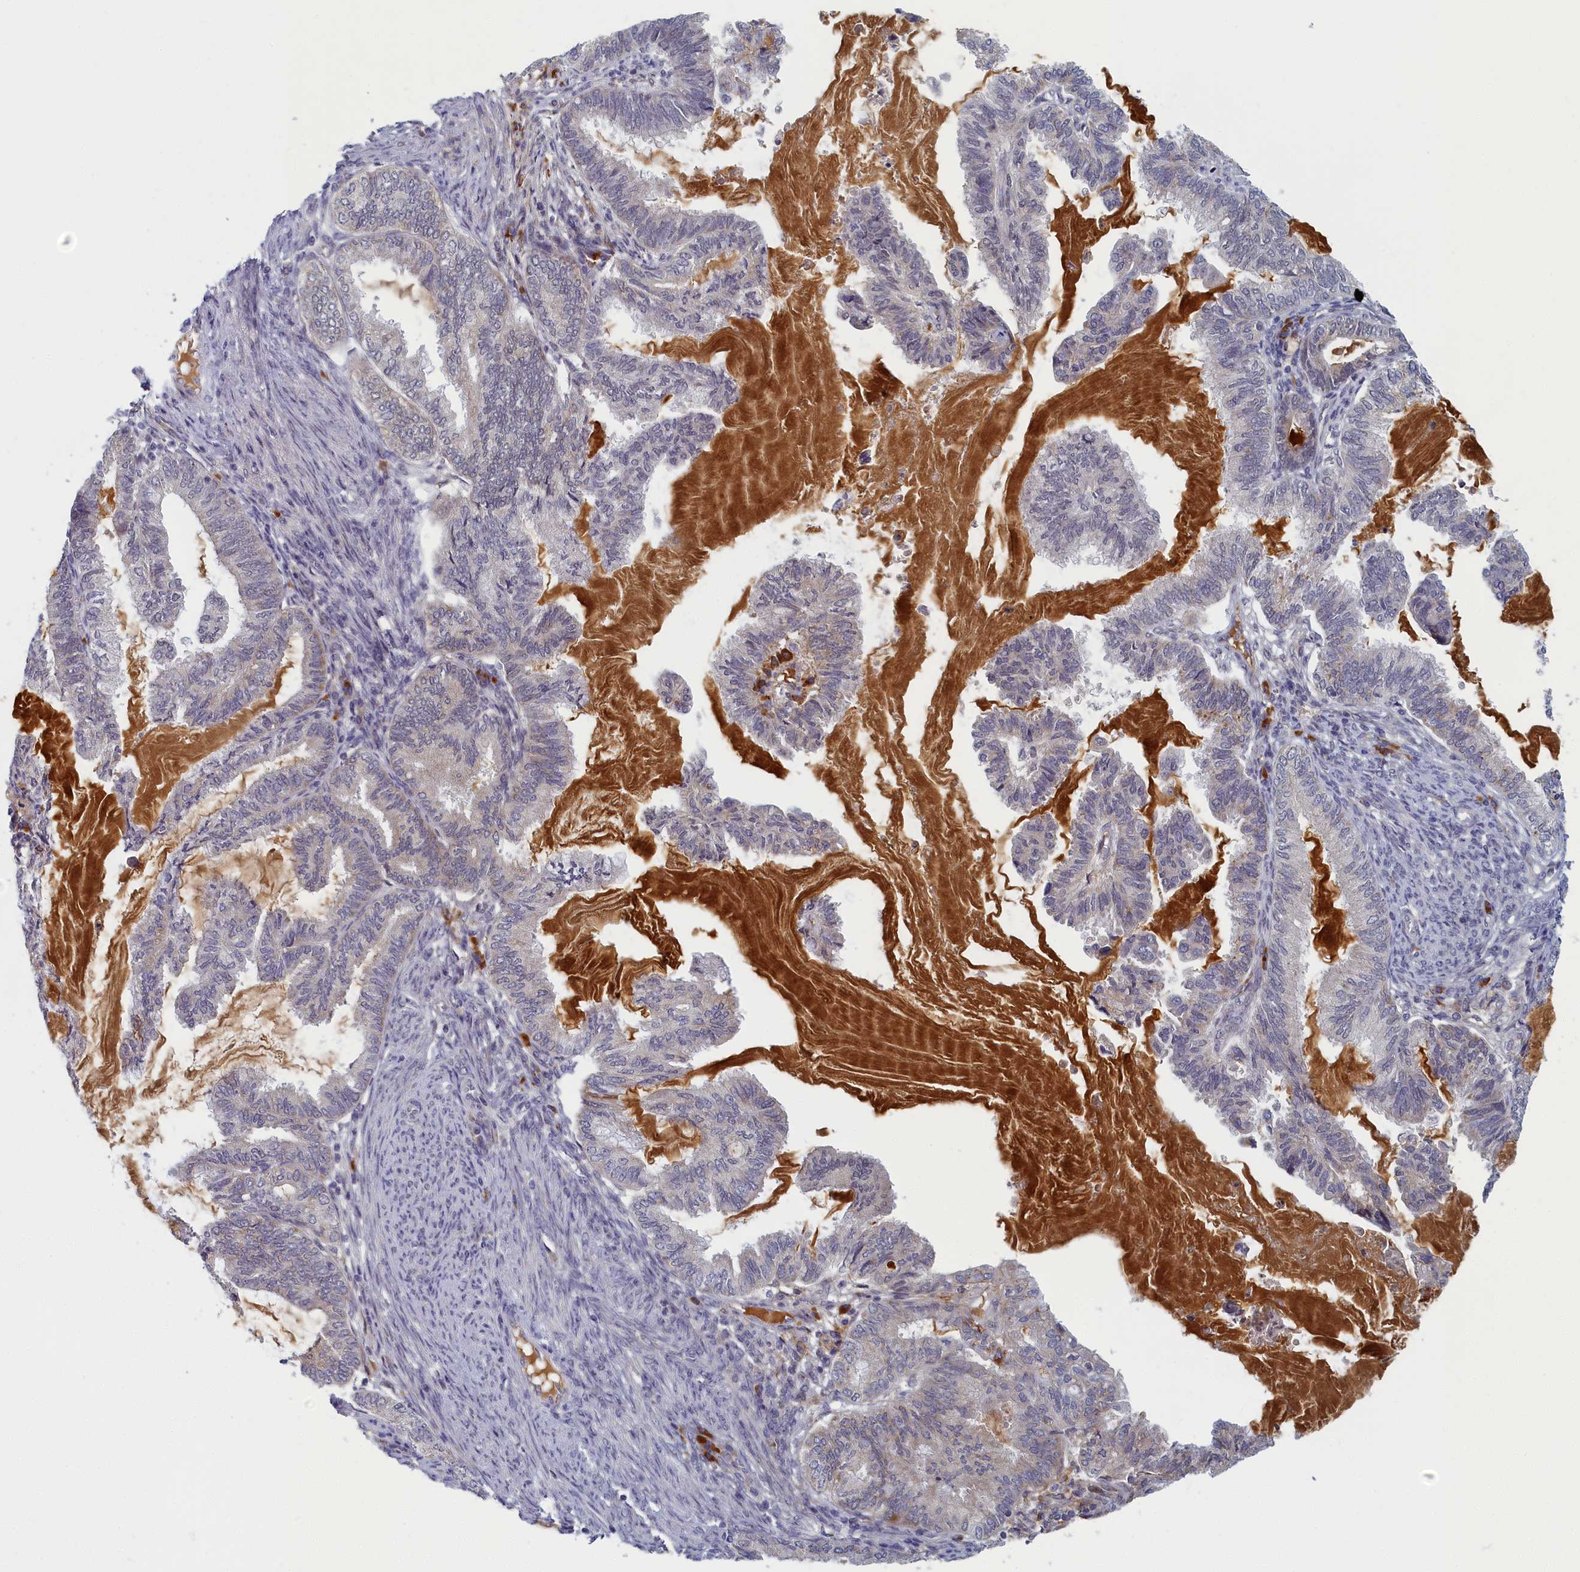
{"staining": {"intensity": "negative", "quantity": "none", "location": "none"}, "tissue": "endometrial cancer", "cell_type": "Tumor cells", "image_type": "cancer", "snomed": [{"axis": "morphology", "description": "Adenocarcinoma, NOS"}, {"axis": "topography", "description": "Endometrium"}], "caption": "High power microscopy image of an immunohistochemistry micrograph of endometrial cancer (adenocarcinoma), revealing no significant expression in tumor cells. (Brightfield microscopy of DAB (3,3'-diaminobenzidine) immunohistochemistry (IHC) at high magnification).", "gene": "DNAJC17", "patient": {"sex": "female", "age": 86}}